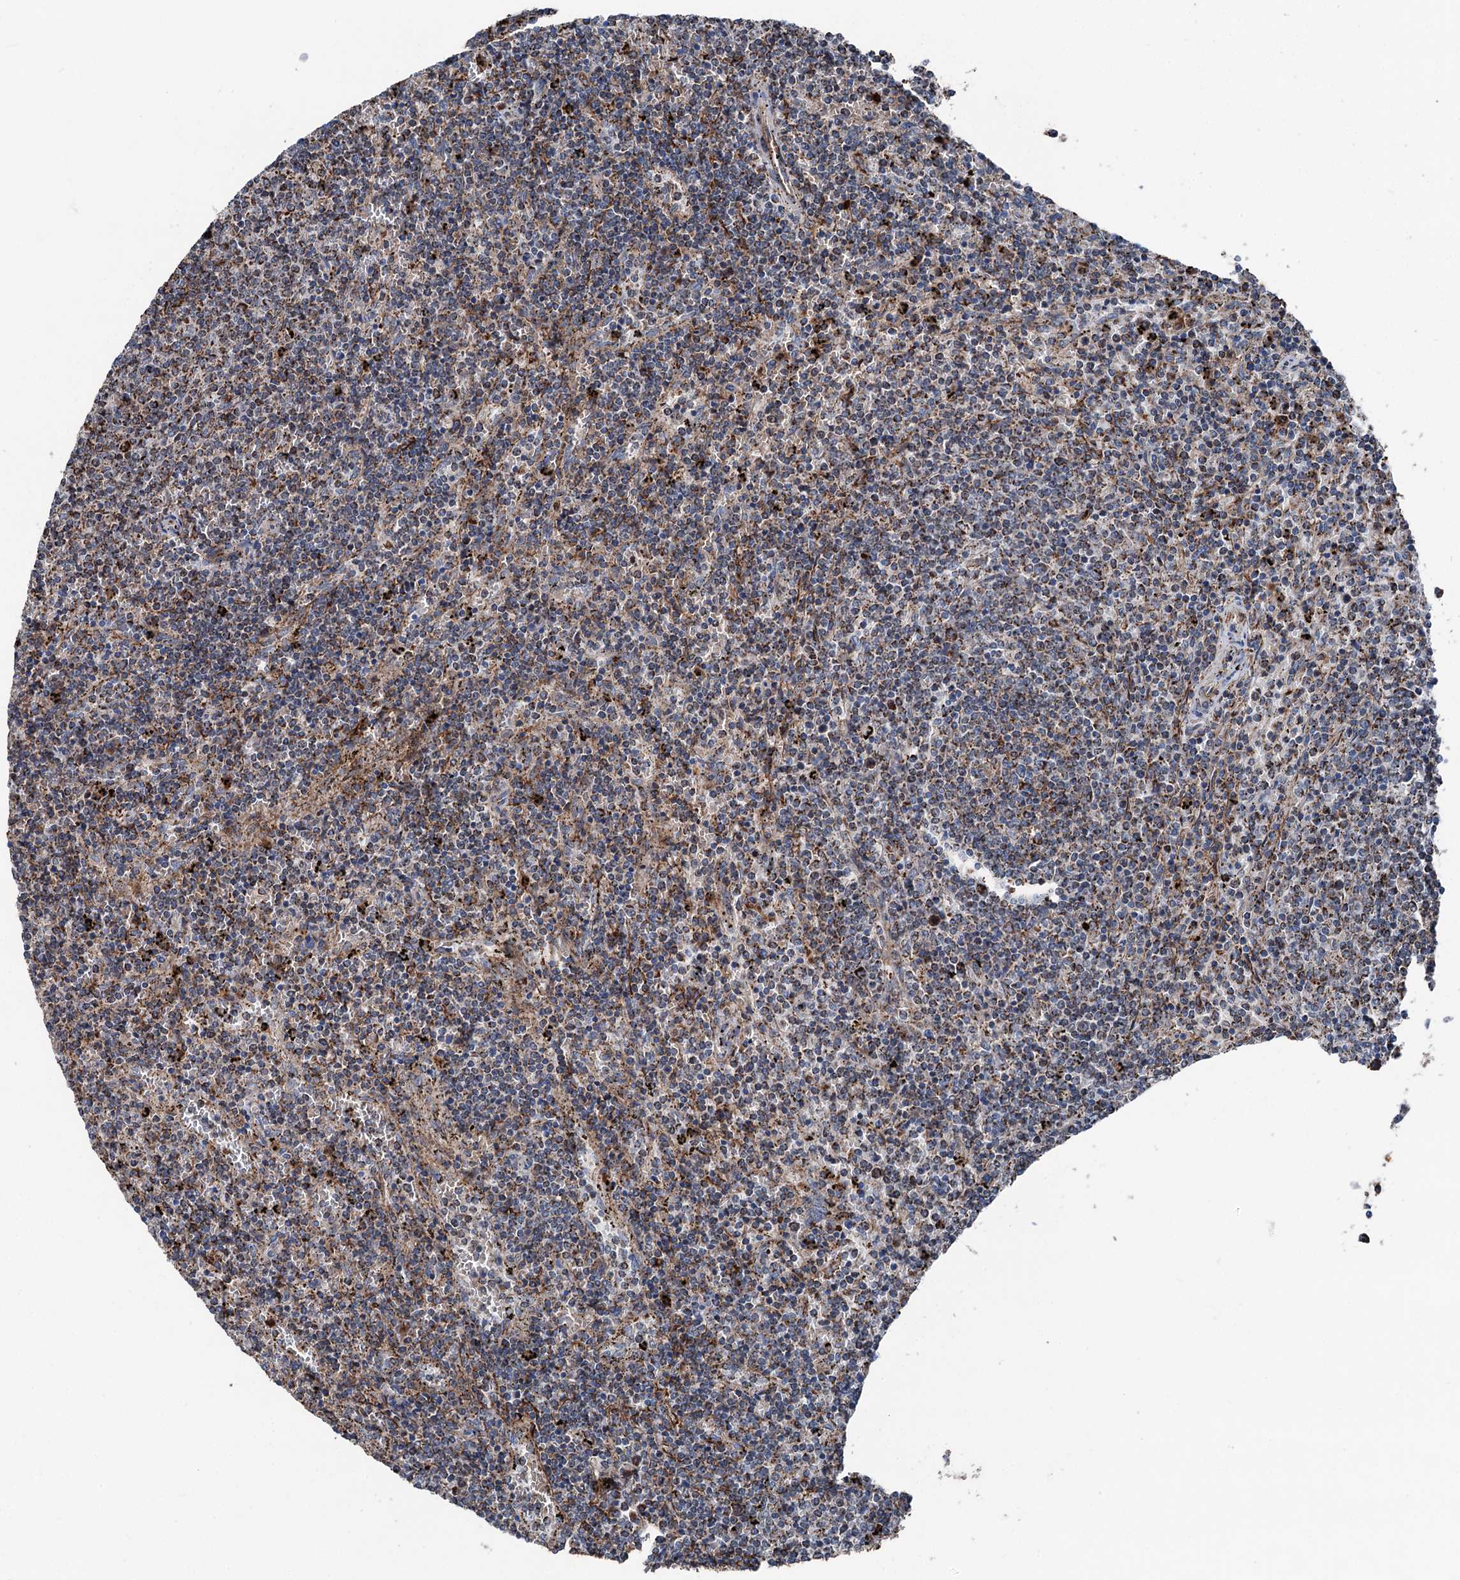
{"staining": {"intensity": "moderate", "quantity": "<25%", "location": "cytoplasmic/membranous"}, "tissue": "lymphoma", "cell_type": "Tumor cells", "image_type": "cancer", "snomed": [{"axis": "morphology", "description": "Malignant lymphoma, non-Hodgkin's type, Low grade"}, {"axis": "topography", "description": "Spleen"}], "caption": "This is a photomicrograph of immunohistochemistry (IHC) staining of malignant lymphoma, non-Hodgkin's type (low-grade), which shows moderate positivity in the cytoplasmic/membranous of tumor cells.", "gene": "DDIAS", "patient": {"sex": "female", "age": 50}}